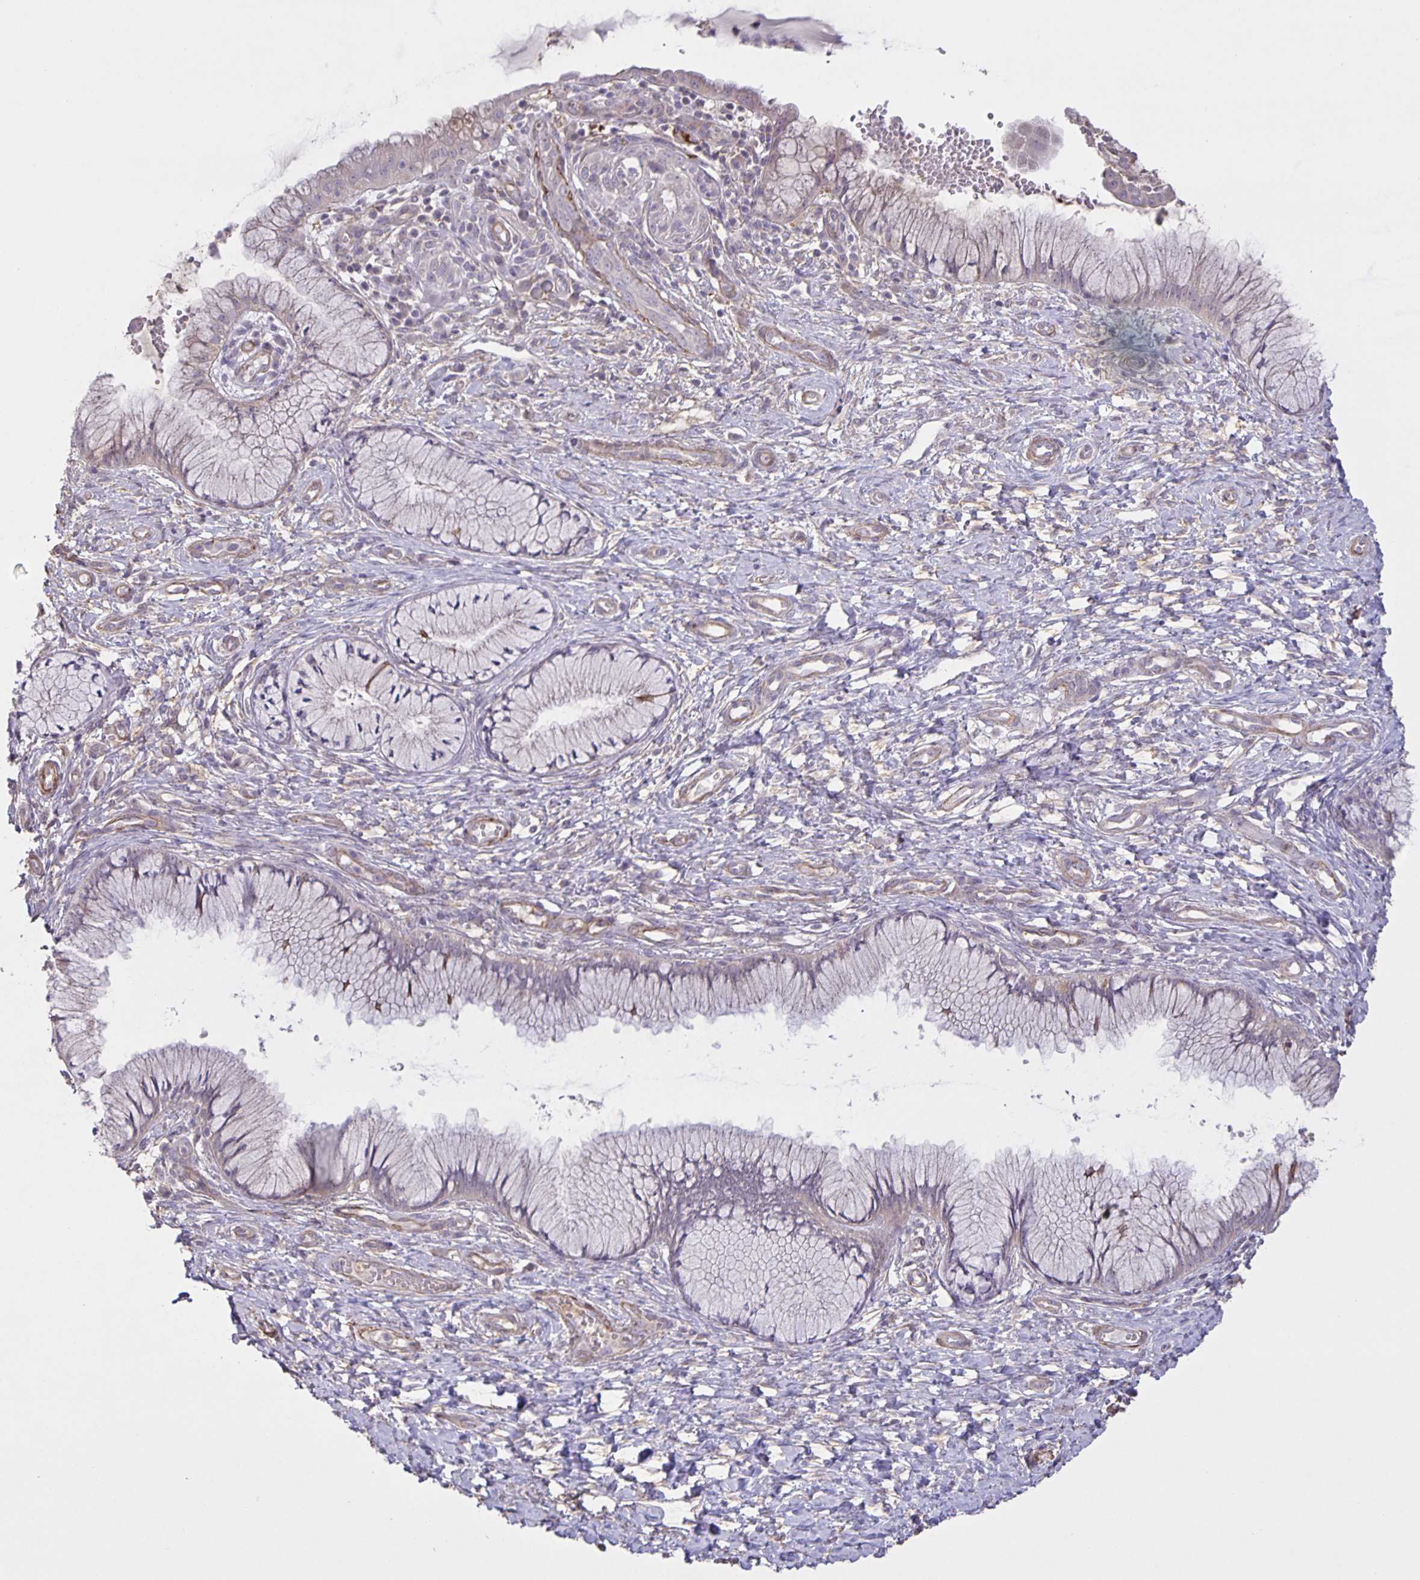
{"staining": {"intensity": "weak", "quantity": ">75%", "location": "cytoplasmic/membranous"}, "tissue": "cervix", "cell_type": "Glandular cells", "image_type": "normal", "snomed": [{"axis": "morphology", "description": "Normal tissue, NOS"}, {"axis": "topography", "description": "Cervix"}], "caption": "Immunohistochemistry (IHC) histopathology image of normal cervix stained for a protein (brown), which reveals low levels of weak cytoplasmic/membranous staining in approximately >75% of glandular cells.", "gene": "SRCIN1", "patient": {"sex": "female", "age": 37}}